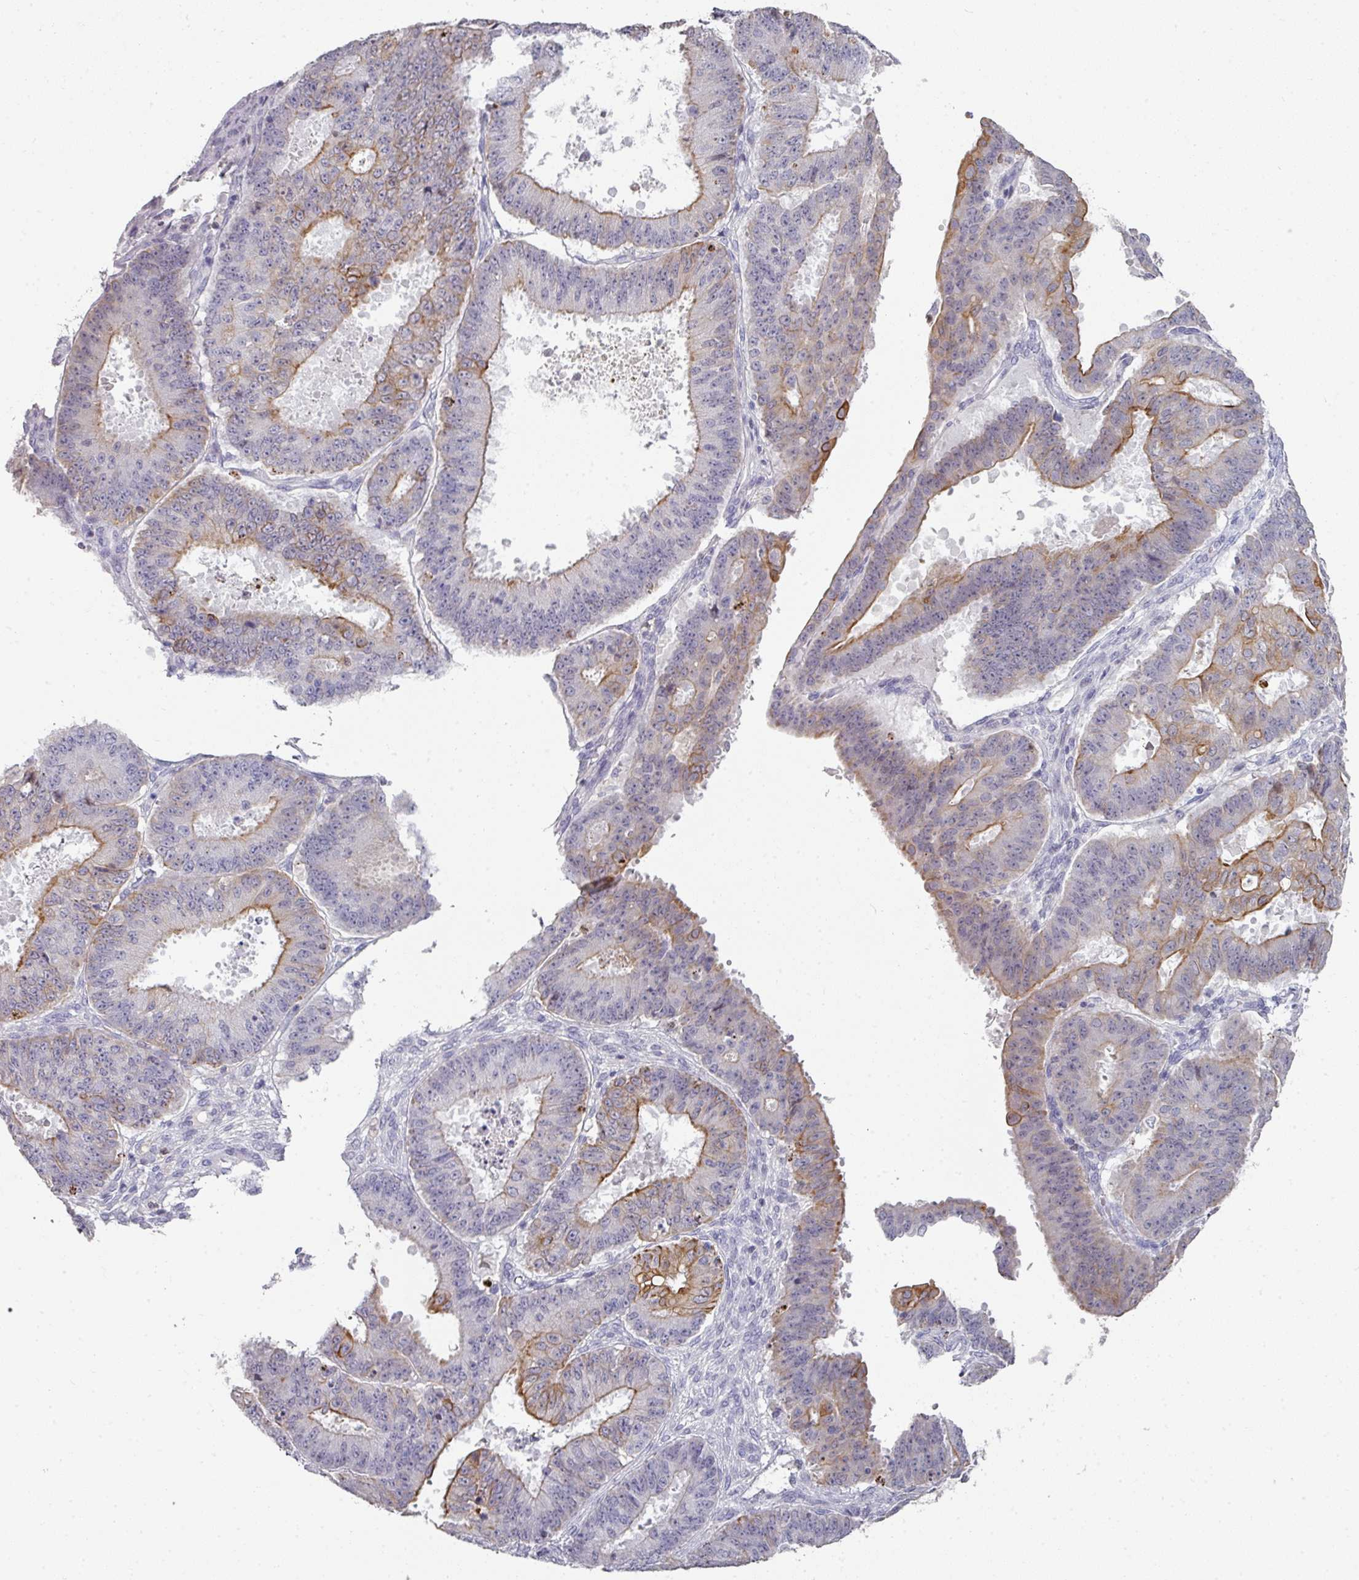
{"staining": {"intensity": "moderate", "quantity": "<25%", "location": "cytoplasmic/membranous"}, "tissue": "ovarian cancer", "cell_type": "Tumor cells", "image_type": "cancer", "snomed": [{"axis": "morphology", "description": "Carcinoma, endometroid"}, {"axis": "topography", "description": "Appendix"}, {"axis": "topography", "description": "Ovary"}], "caption": "An image of endometroid carcinoma (ovarian) stained for a protein demonstrates moderate cytoplasmic/membranous brown staining in tumor cells.", "gene": "GTF2H3", "patient": {"sex": "female", "age": 42}}